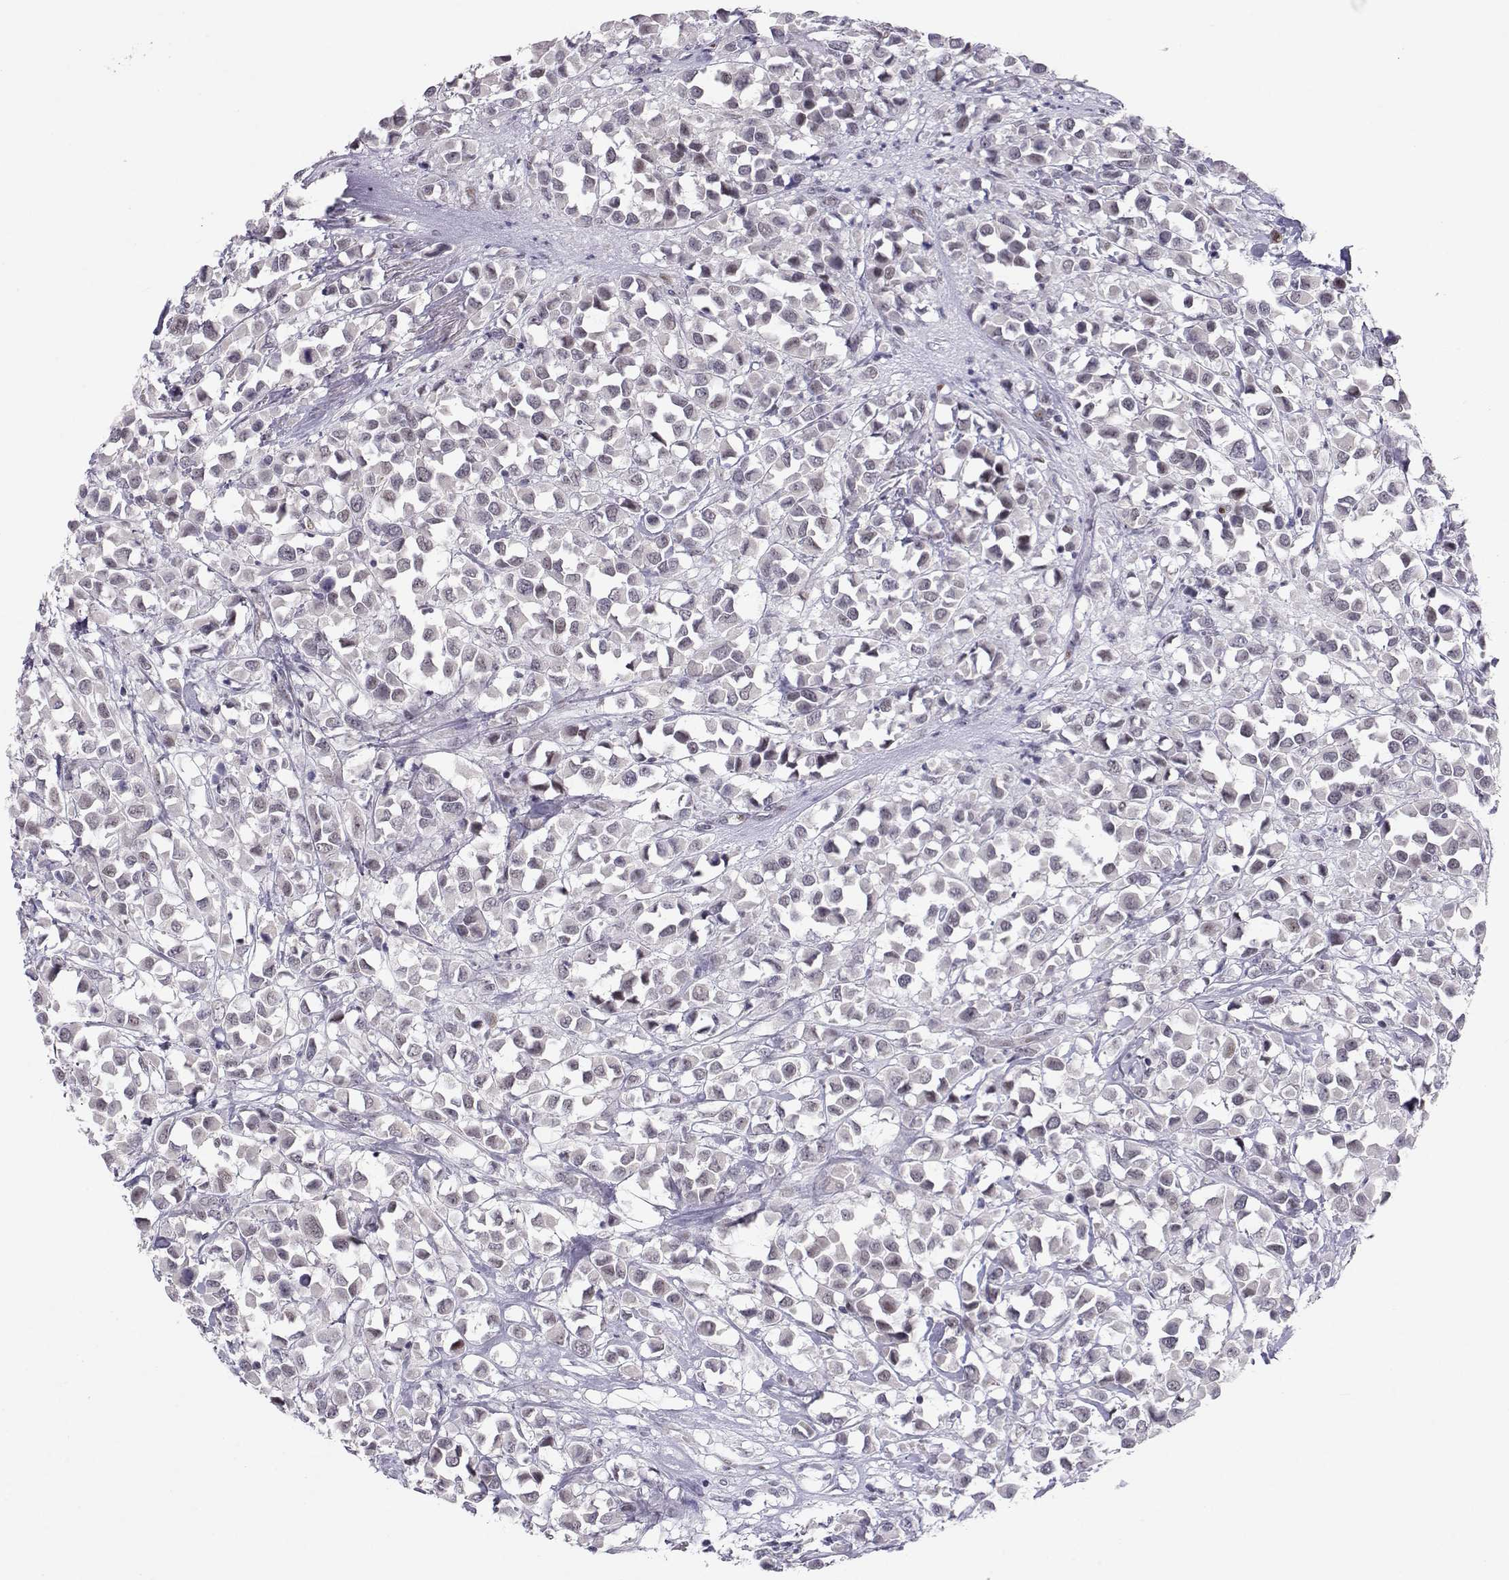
{"staining": {"intensity": "negative", "quantity": "none", "location": "none"}, "tissue": "breast cancer", "cell_type": "Tumor cells", "image_type": "cancer", "snomed": [{"axis": "morphology", "description": "Duct carcinoma"}, {"axis": "topography", "description": "Breast"}], "caption": "Tumor cells are negative for brown protein staining in breast cancer.", "gene": "SIX6", "patient": {"sex": "female", "age": 61}}